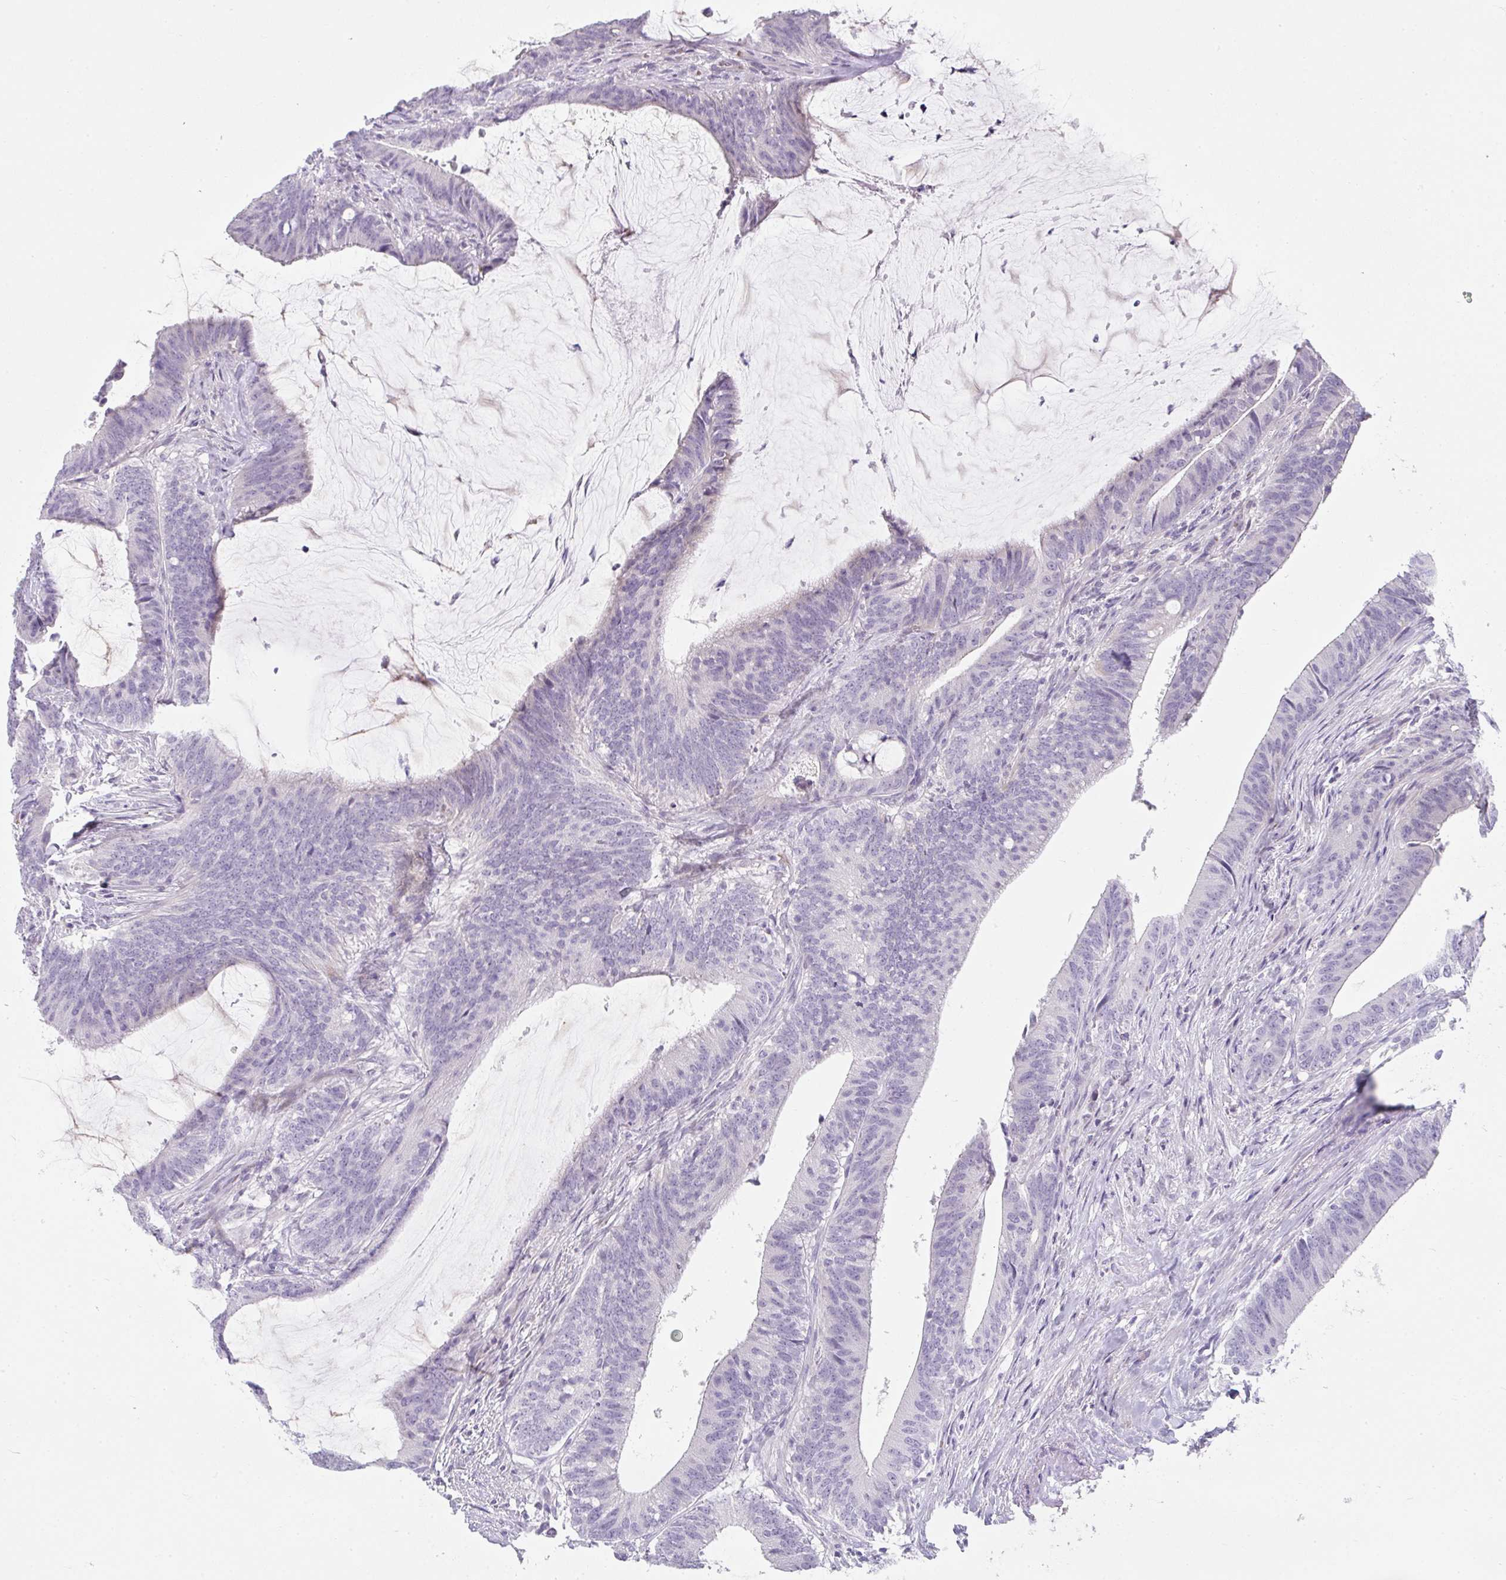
{"staining": {"intensity": "weak", "quantity": "<25%", "location": "nuclear"}, "tissue": "colorectal cancer", "cell_type": "Tumor cells", "image_type": "cancer", "snomed": [{"axis": "morphology", "description": "Adenocarcinoma, NOS"}, {"axis": "topography", "description": "Colon"}], "caption": "DAB (3,3'-diaminobenzidine) immunohistochemical staining of human colorectal cancer demonstrates no significant positivity in tumor cells.", "gene": "NEU2", "patient": {"sex": "female", "age": 43}}